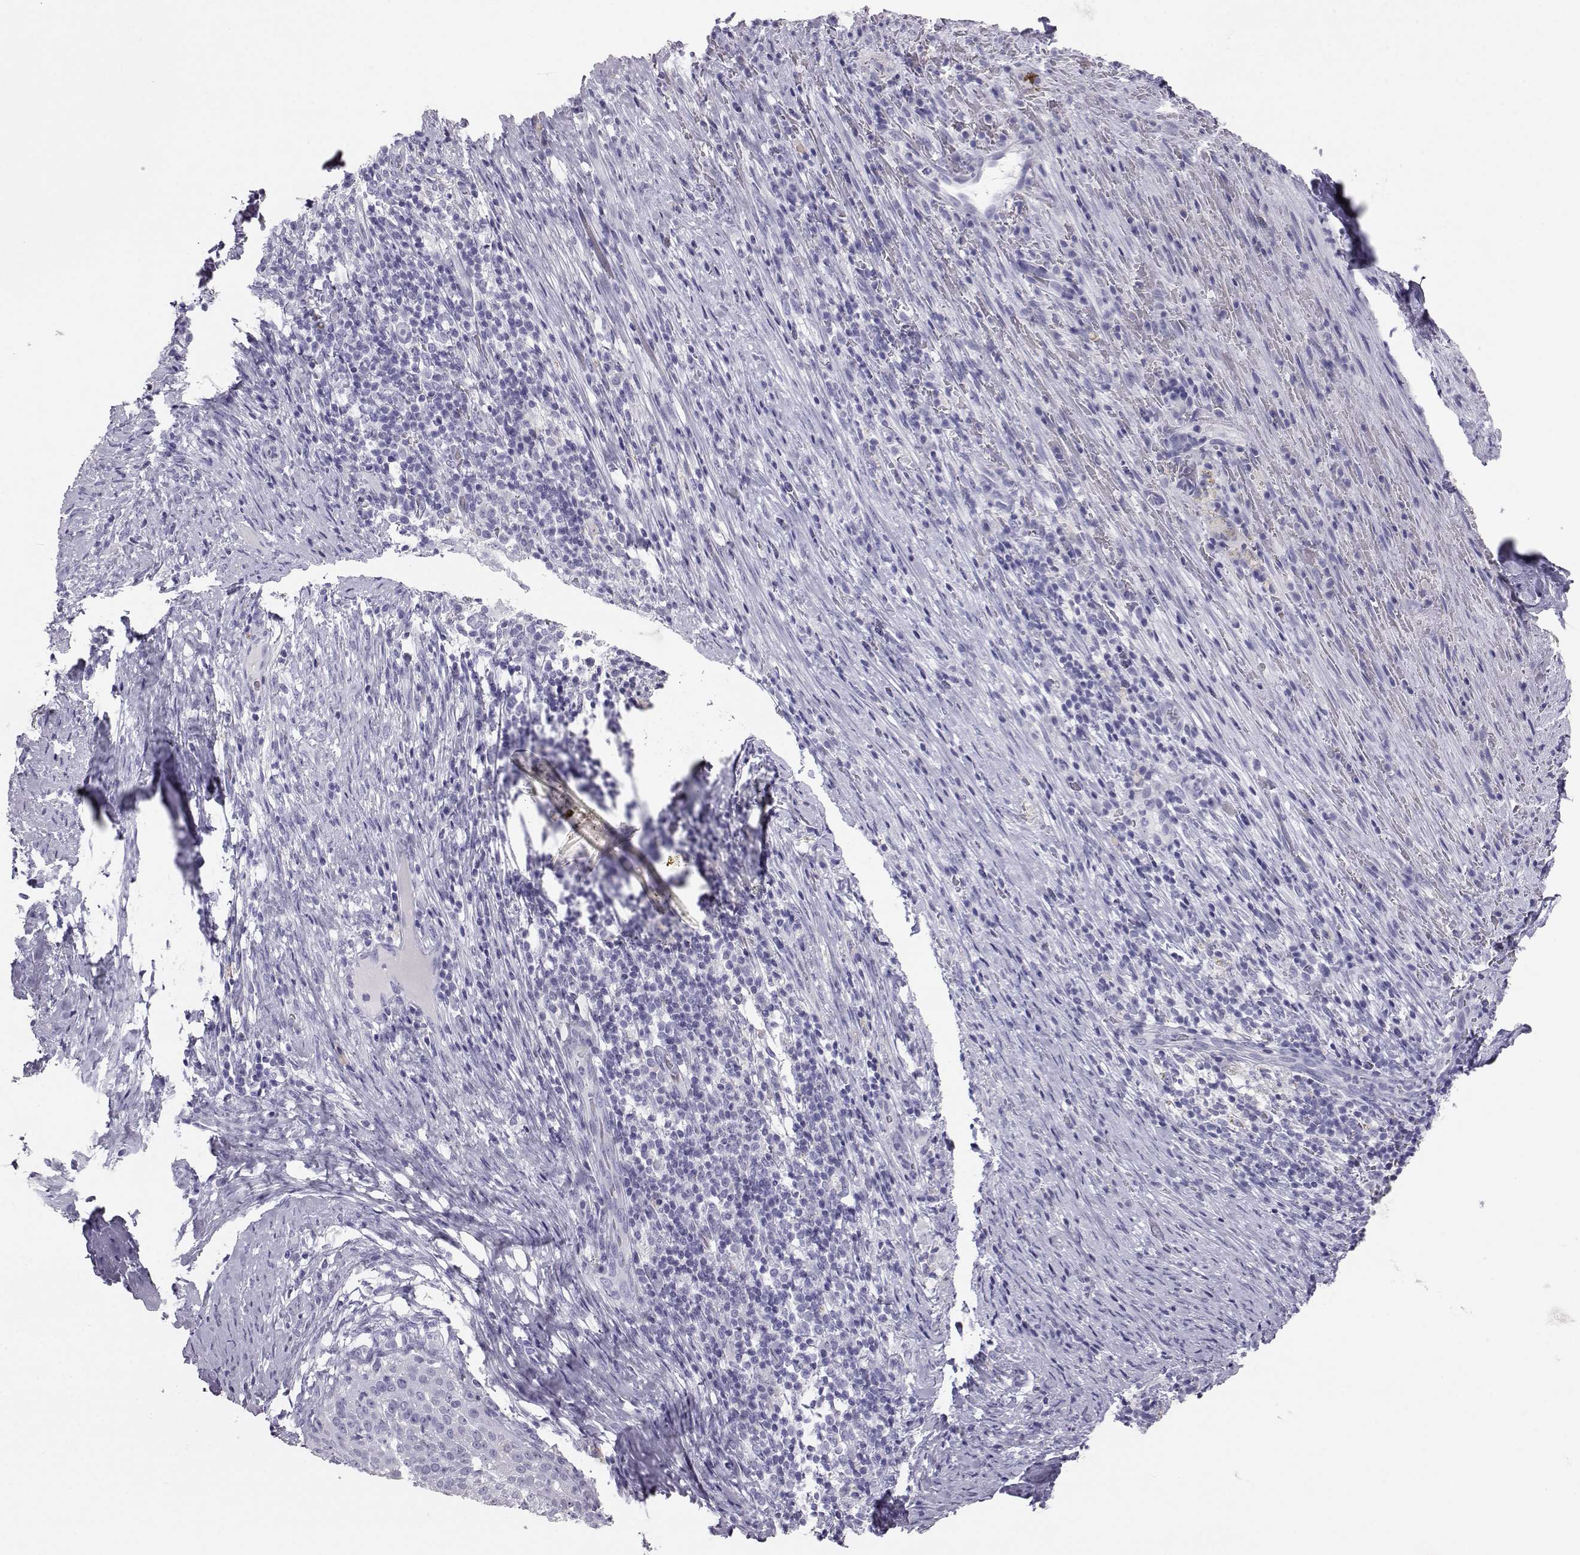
{"staining": {"intensity": "negative", "quantity": "none", "location": "none"}, "tissue": "cervical cancer", "cell_type": "Tumor cells", "image_type": "cancer", "snomed": [{"axis": "morphology", "description": "Squamous cell carcinoma, NOS"}, {"axis": "topography", "description": "Cervix"}], "caption": "DAB immunohistochemical staining of human cervical cancer (squamous cell carcinoma) displays no significant staining in tumor cells.", "gene": "ITLN2", "patient": {"sex": "female", "age": 51}}